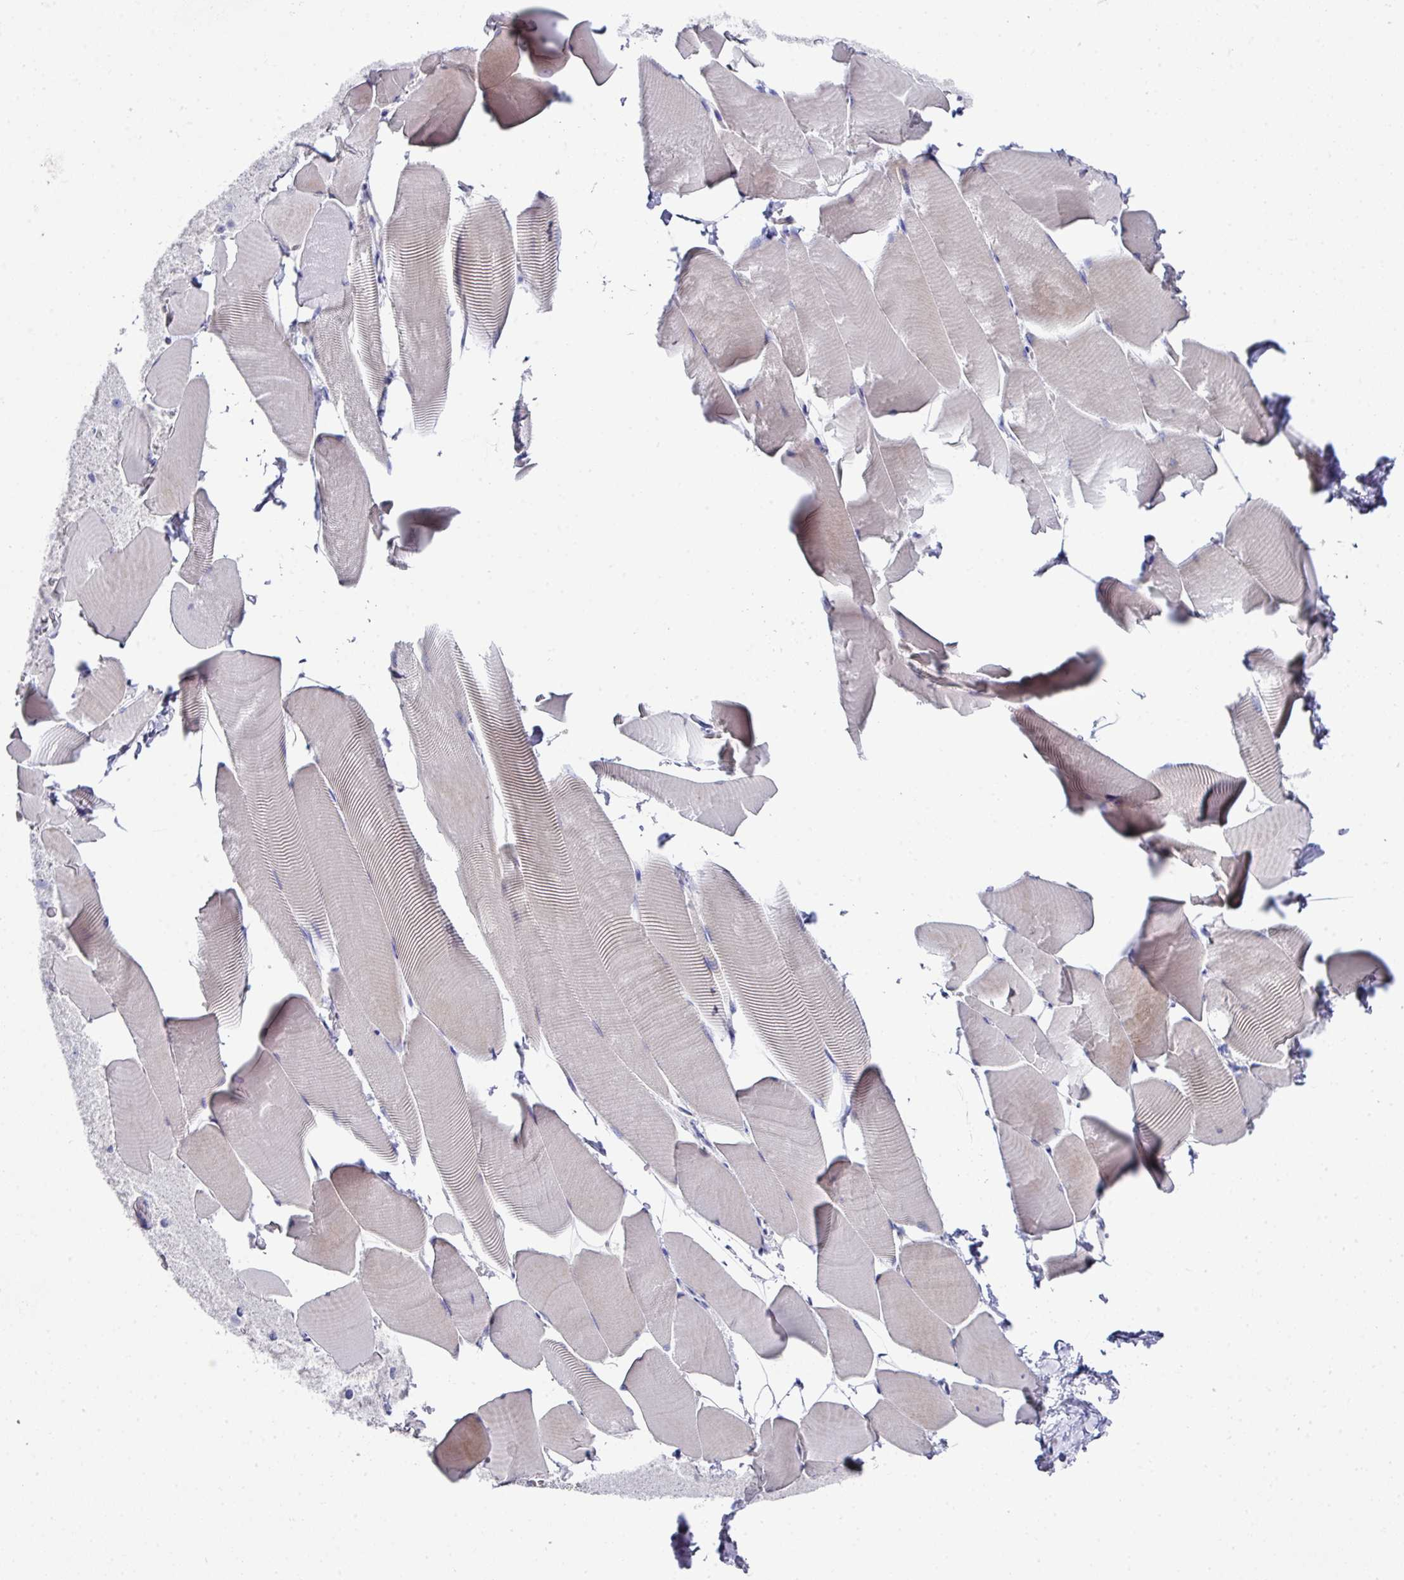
{"staining": {"intensity": "negative", "quantity": "none", "location": "none"}, "tissue": "skeletal muscle", "cell_type": "Myocytes", "image_type": "normal", "snomed": [{"axis": "morphology", "description": "Normal tissue, NOS"}, {"axis": "topography", "description": "Skeletal muscle"}], "caption": "Immunohistochemistry (IHC) micrograph of normal skeletal muscle: skeletal muscle stained with DAB (3,3'-diaminobenzidine) shows no significant protein expression in myocytes.", "gene": "CLDN1", "patient": {"sex": "male", "age": 25}}